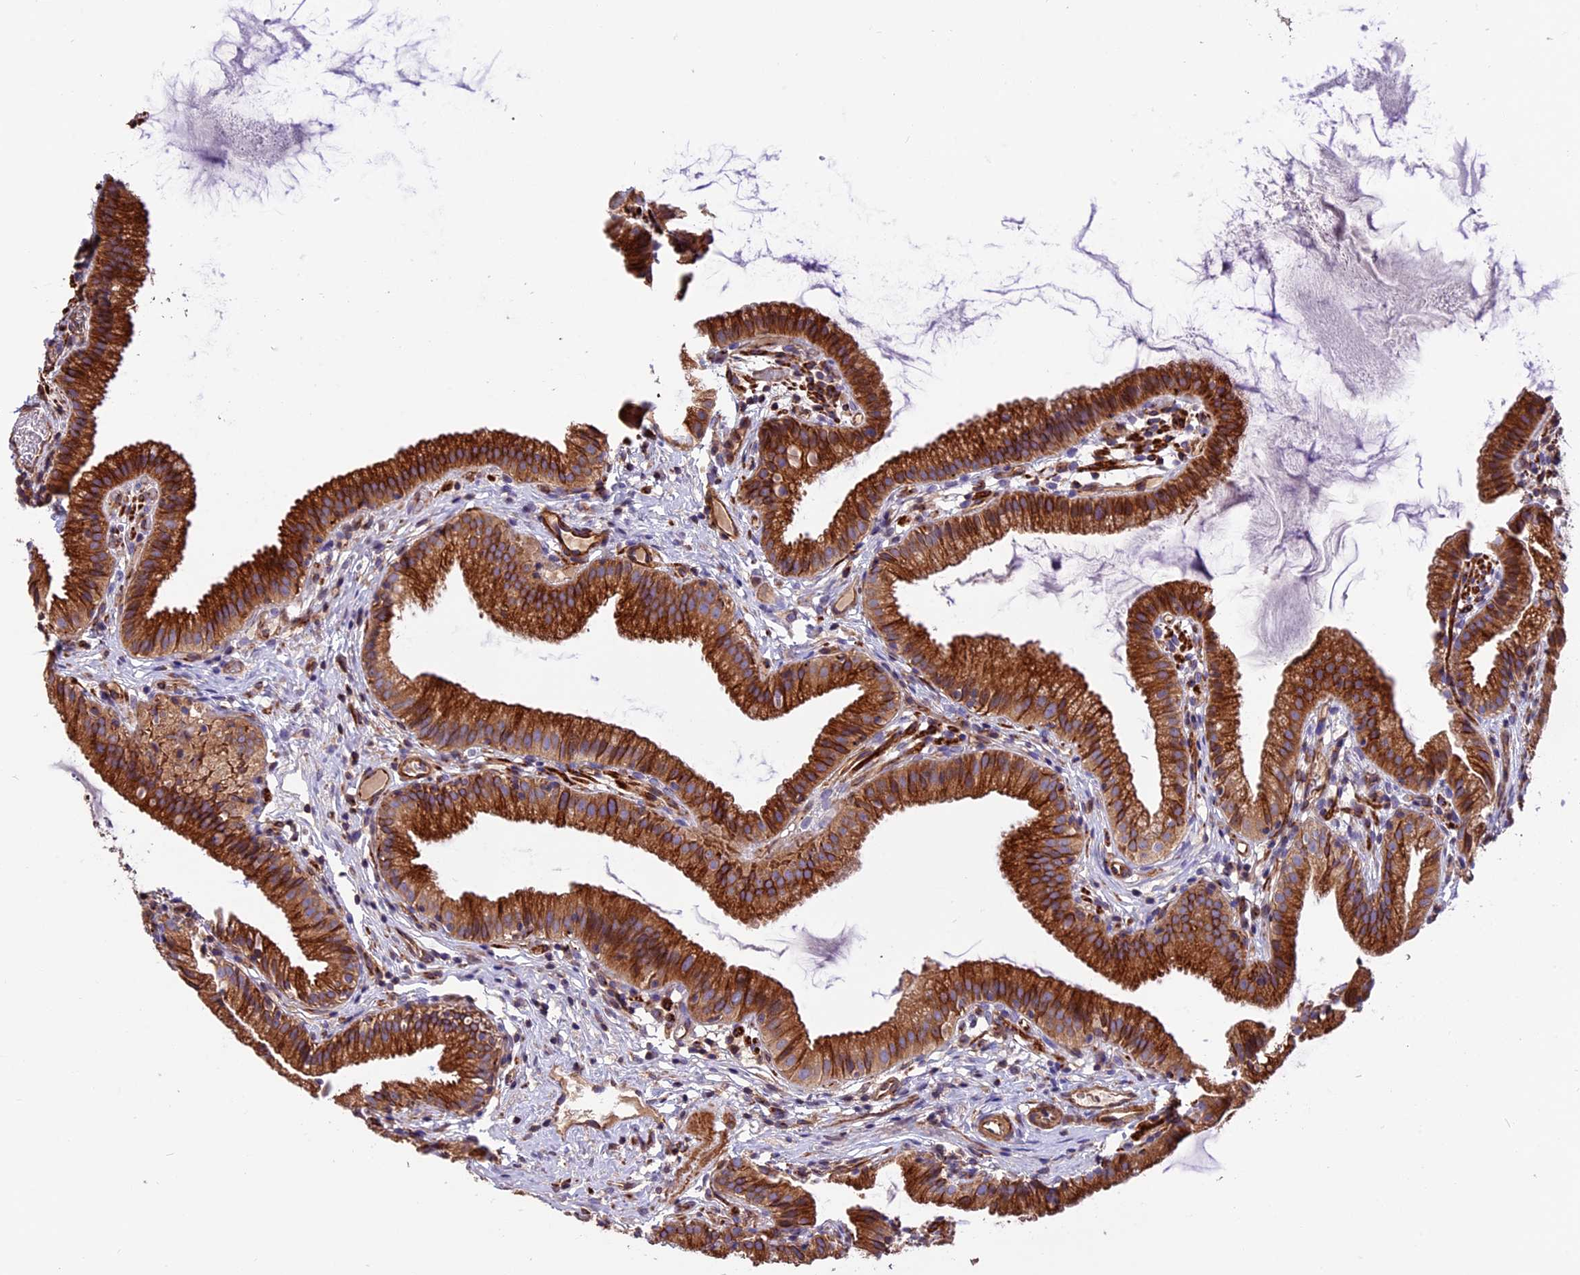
{"staining": {"intensity": "strong", "quantity": ">75%", "location": "cytoplasmic/membranous"}, "tissue": "gallbladder", "cell_type": "Glandular cells", "image_type": "normal", "snomed": [{"axis": "morphology", "description": "Normal tissue, NOS"}, {"axis": "topography", "description": "Gallbladder"}], "caption": "Immunohistochemistry staining of unremarkable gallbladder, which displays high levels of strong cytoplasmic/membranous positivity in about >75% of glandular cells indicating strong cytoplasmic/membranous protein positivity. The staining was performed using DAB (3,3'-diaminobenzidine) (brown) for protein detection and nuclei were counterstained in hematoxylin (blue).", "gene": "ANO3", "patient": {"sex": "female", "age": 46}}